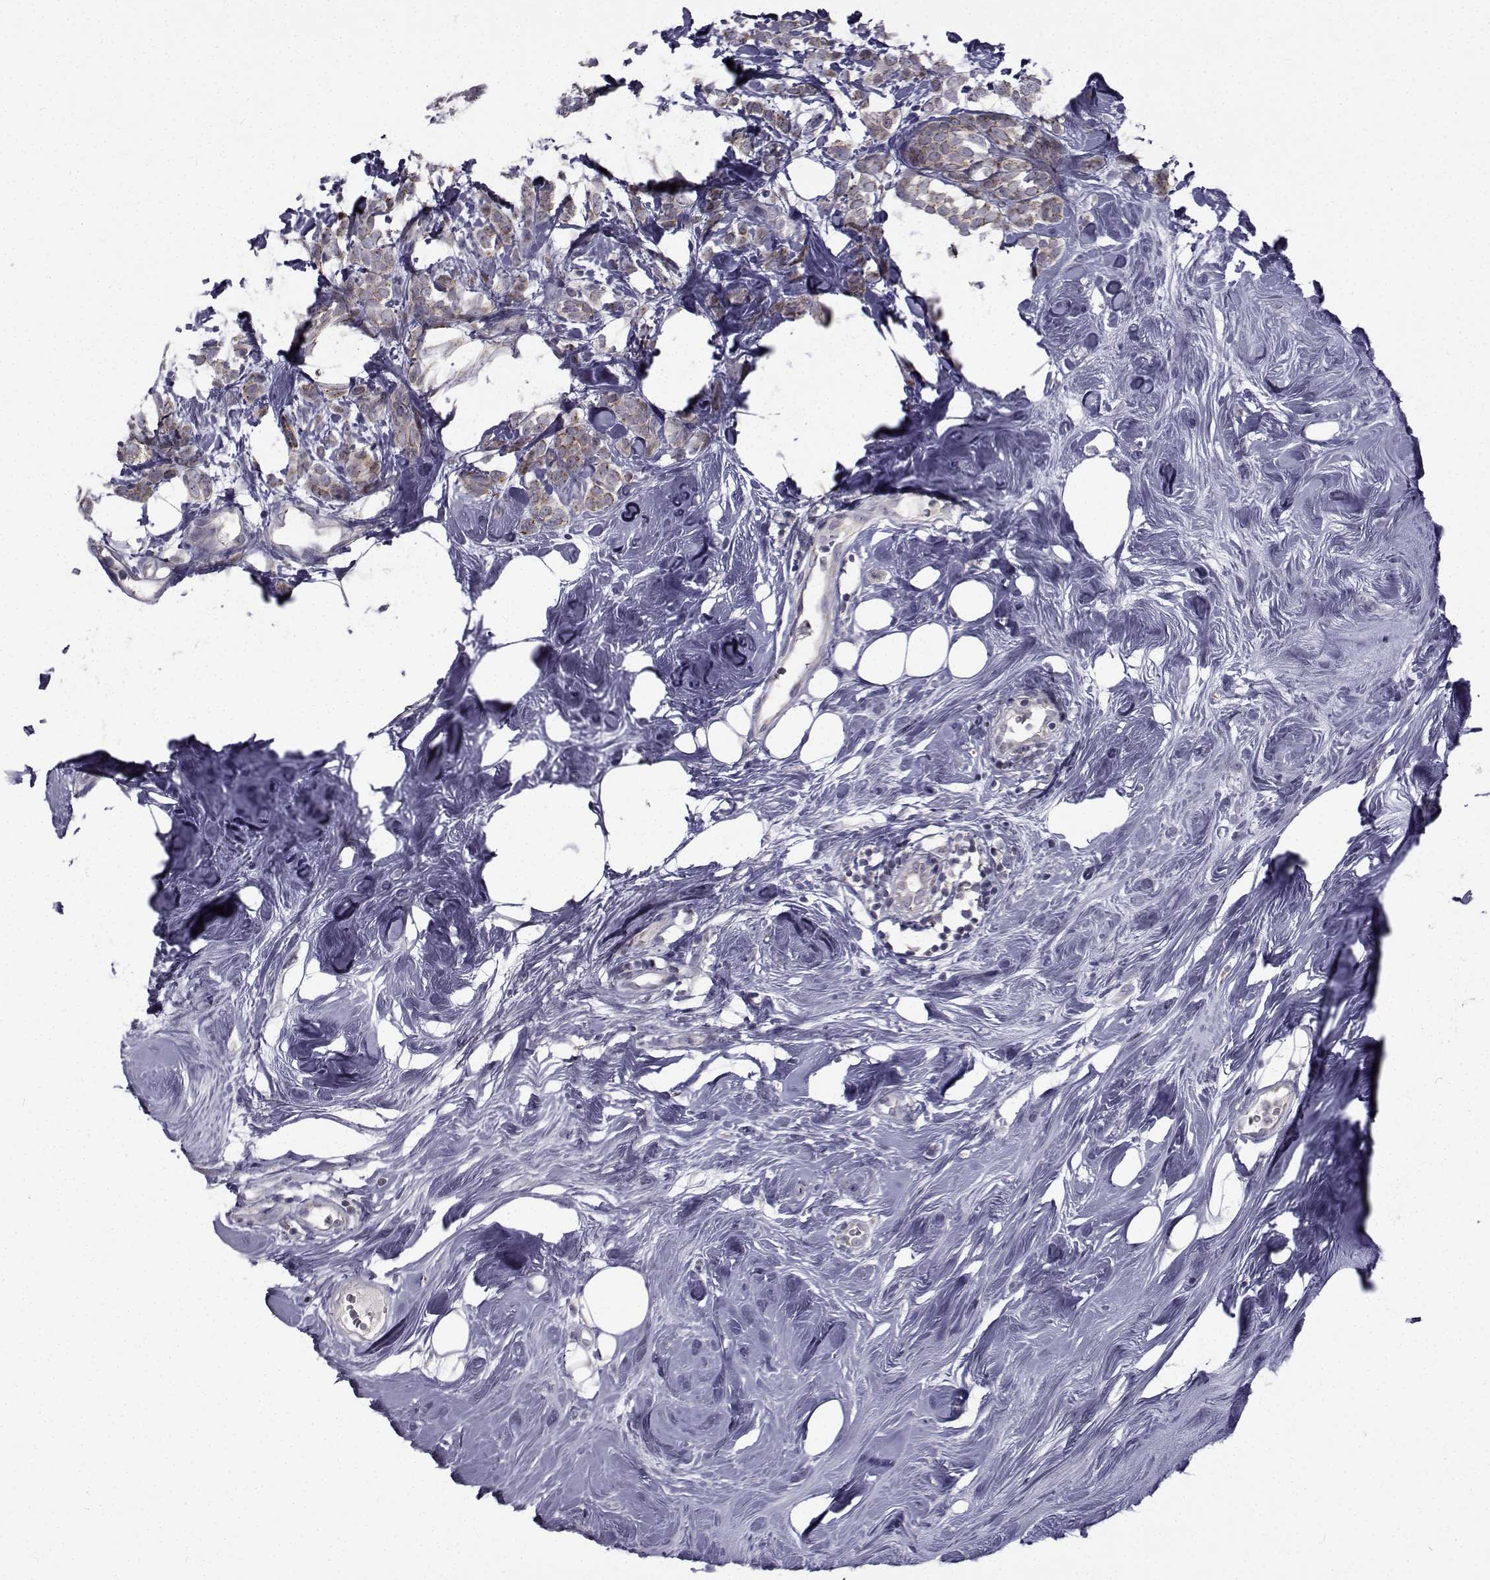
{"staining": {"intensity": "weak", "quantity": "25%-75%", "location": "cytoplasmic/membranous"}, "tissue": "breast cancer", "cell_type": "Tumor cells", "image_type": "cancer", "snomed": [{"axis": "morphology", "description": "Lobular carcinoma"}, {"axis": "topography", "description": "Breast"}], "caption": "Breast cancer (lobular carcinoma) stained with immunohistochemistry (IHC) exhibits weak cytoplasmic/membranous staining in about 25%-75% of tumor cells. (DAB (3,3'-diaminobenzidine) IHC, brown staining for protein, blue staining for nuclei).", "gene": "ANGPT1", "patient": {"sex": "female", "age": 49}}